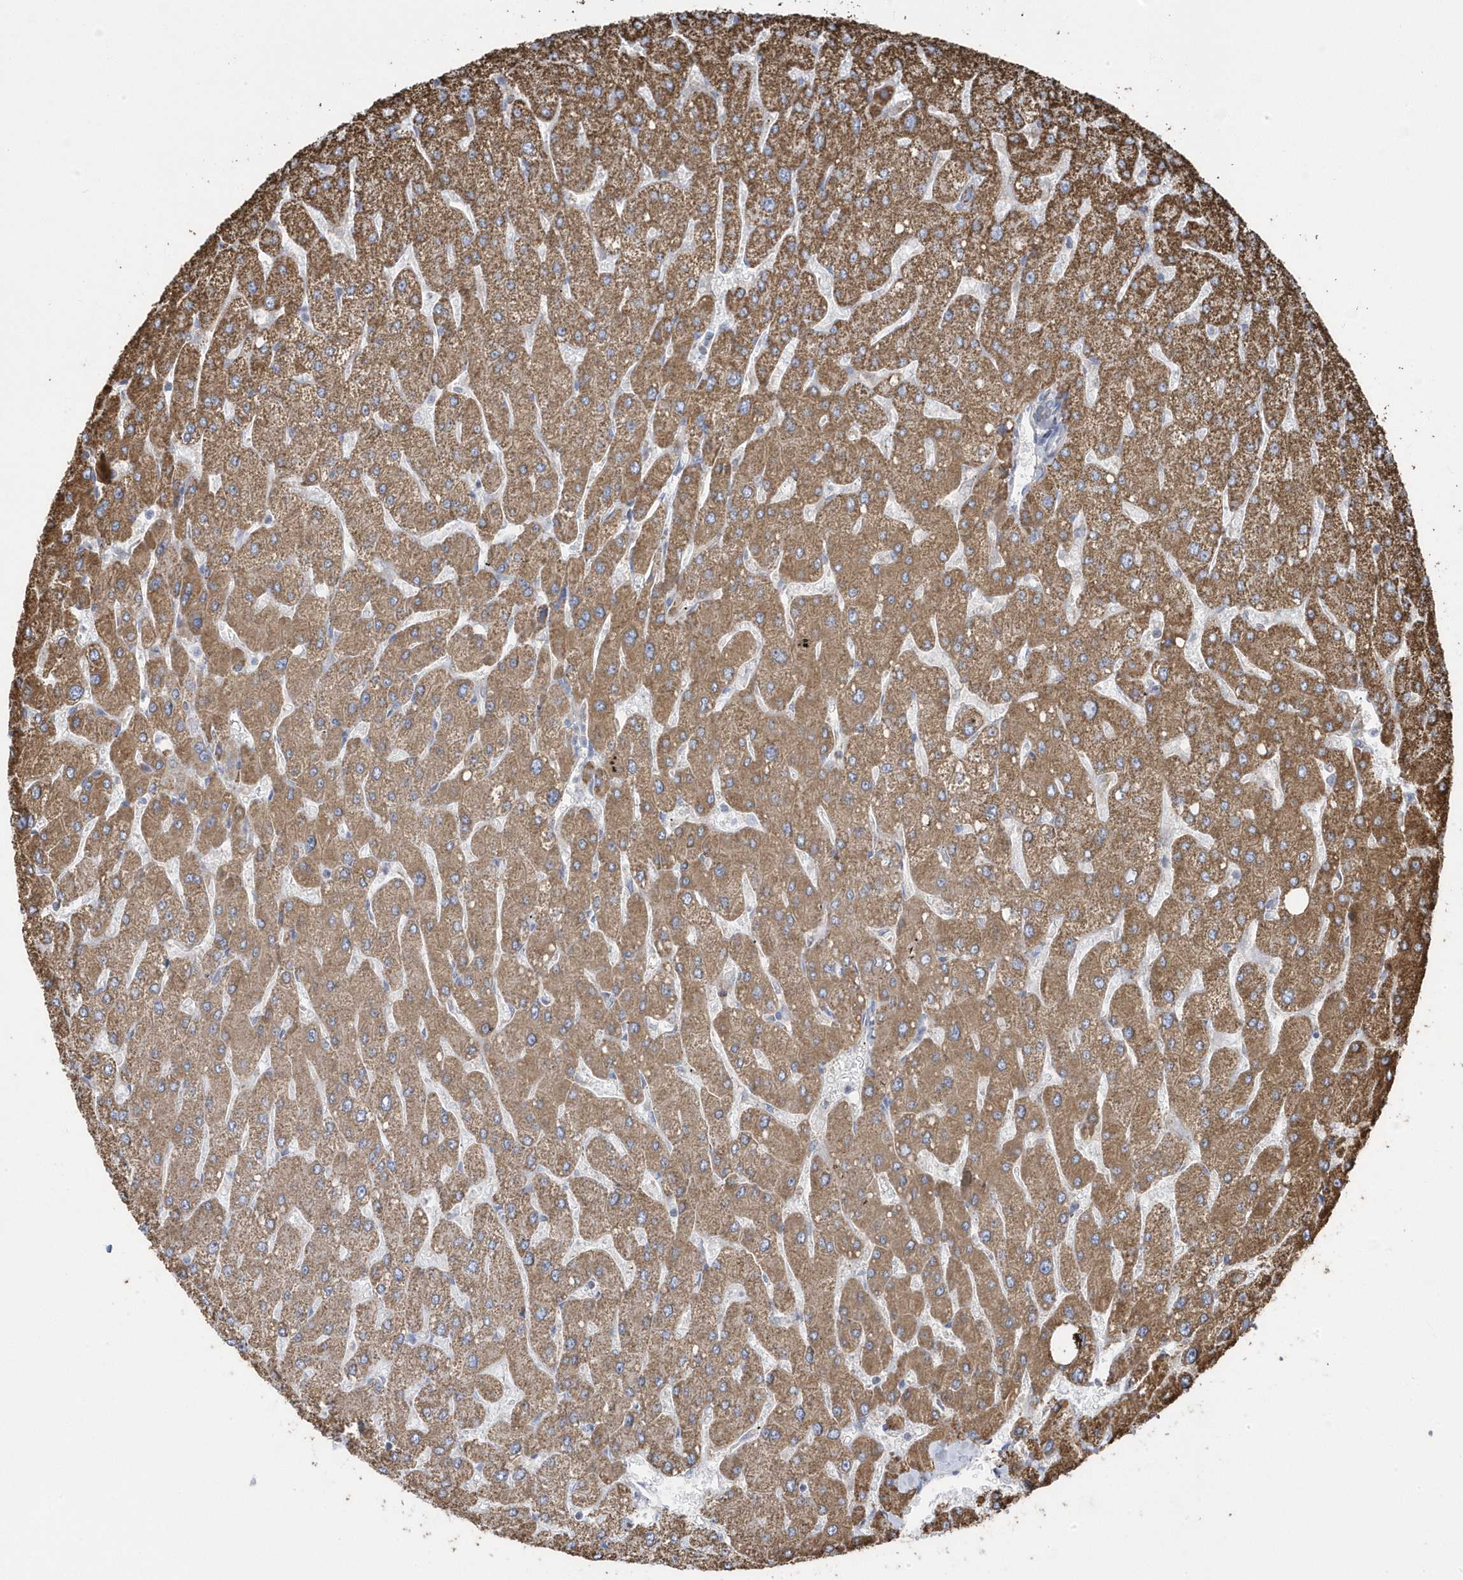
{"staining": {"intensity": "moderate", "quantity": "<25%", "location": "cytoplasmic/membranous"}, "tissue": "liver", "cell_type": "Cholangiocytes", "image_type": "normal", "snomed": [{"axis": "morphology", "description": "Normal tissue, NOS"}, {"axis": "topography", "description": "Liver"}], "caption": "Protein analysis of unremarkable liver shows moderate cytoplasmic/membranous staining in about <25% of cholangiocytes. The staining was performed using DAB (3,3'-diaminobenzidine) to visualize the protein expression in brown, while the nuclei were stained in blue with hematoxylin (Magnification: 20x).", "gene": "GTPBP8", "patient": {"sex": "male", "age": 55}}